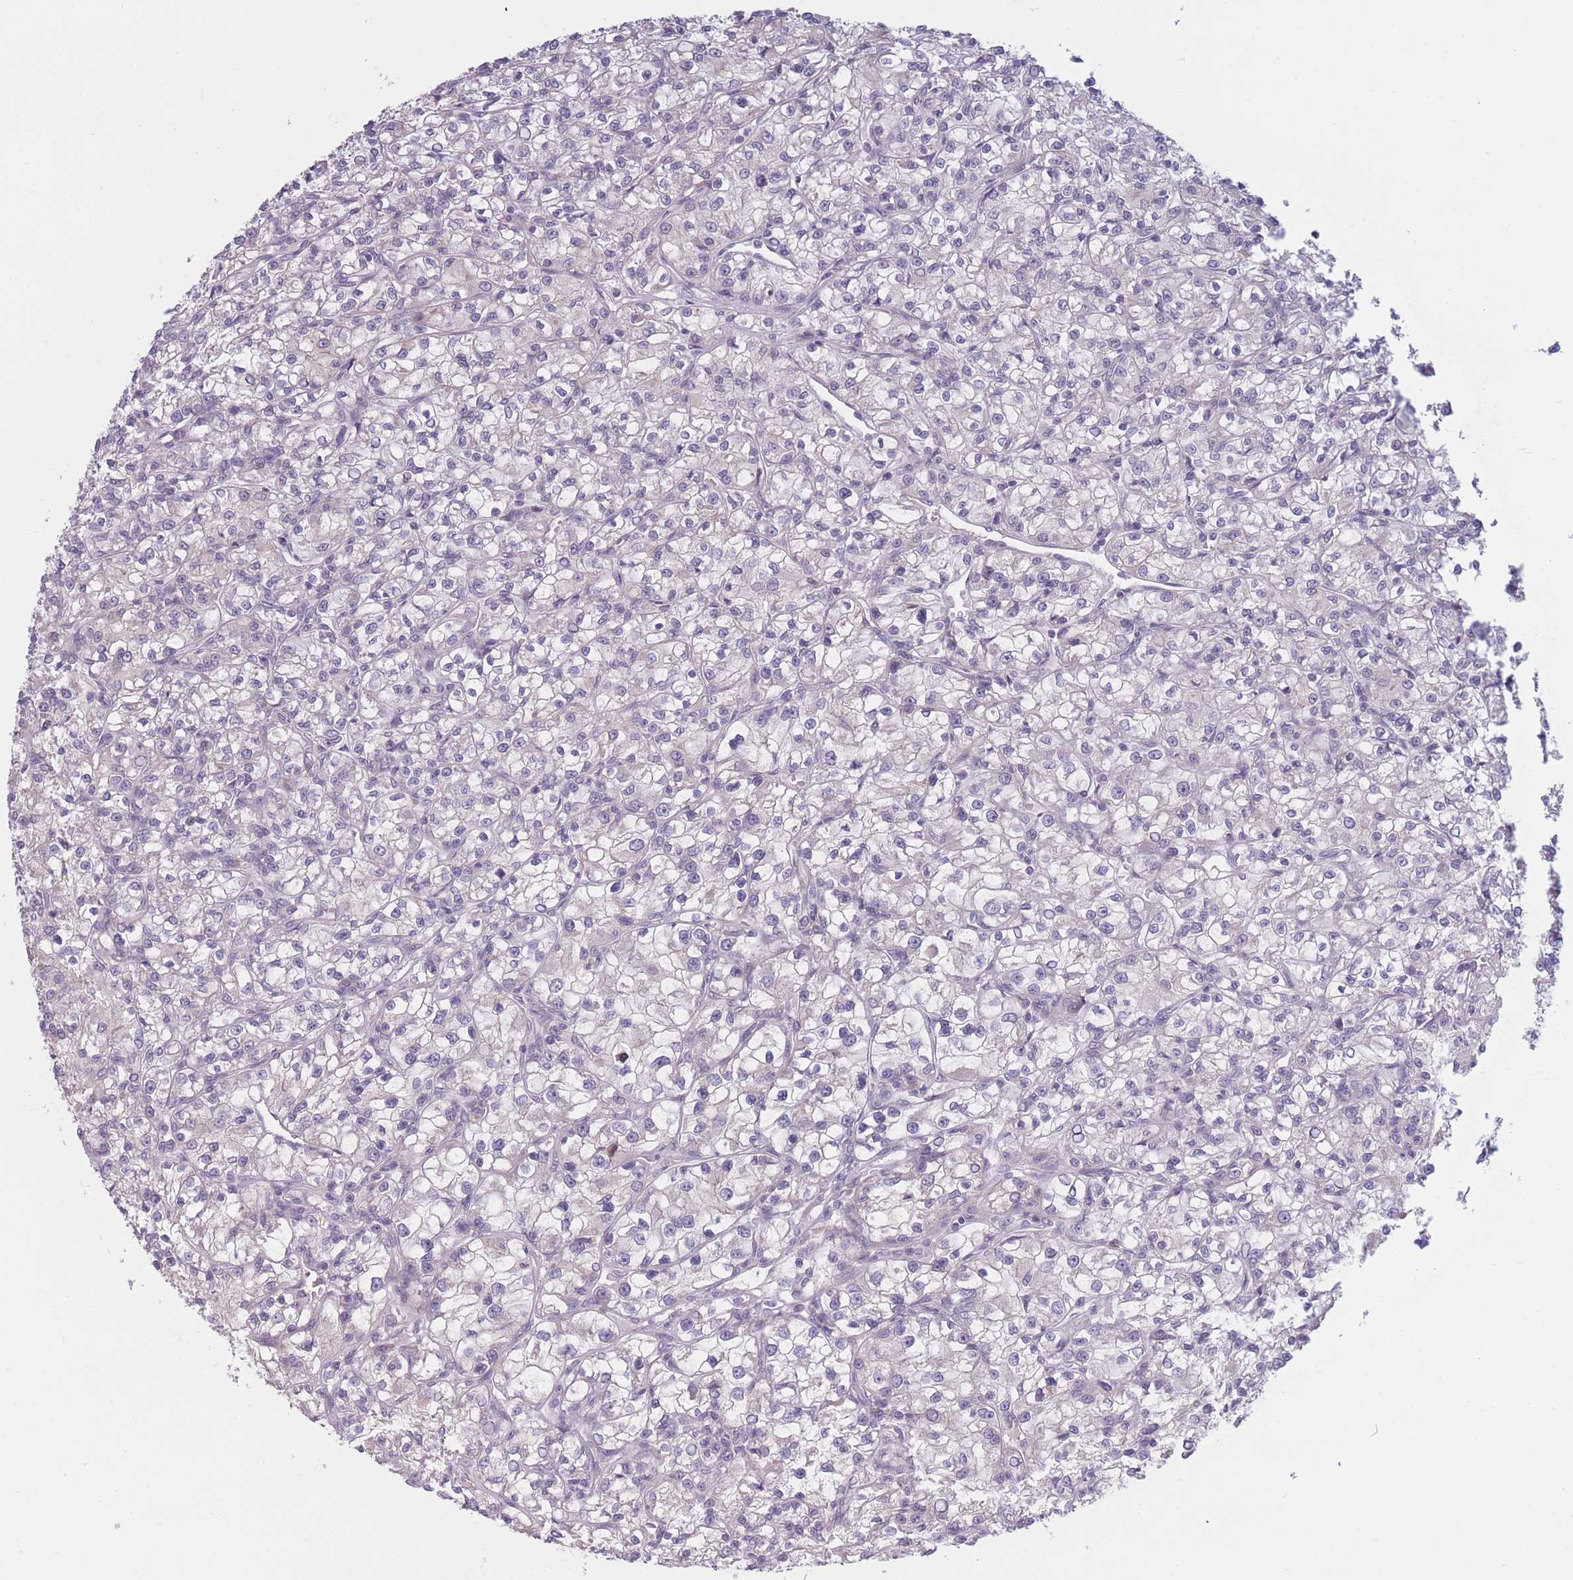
{"staining": {"intensity": "negative", "quantity": "none", "location": "none"}, "tissue": "renal cancer", "cell_type": "Tumor cells", "image_type": "cancer", "snomed": [{"axis": "morphology", "description": "Adenocarcinoma, NOS"}, {"axis": "topography", "description": "Kidney"}], "caption": "Histopathology image shows no significant protein expression in tumor cells of adenocarcinoma (renal).", "gene": "CCNQ", "patient": {"sex": "female", "age": 59}}